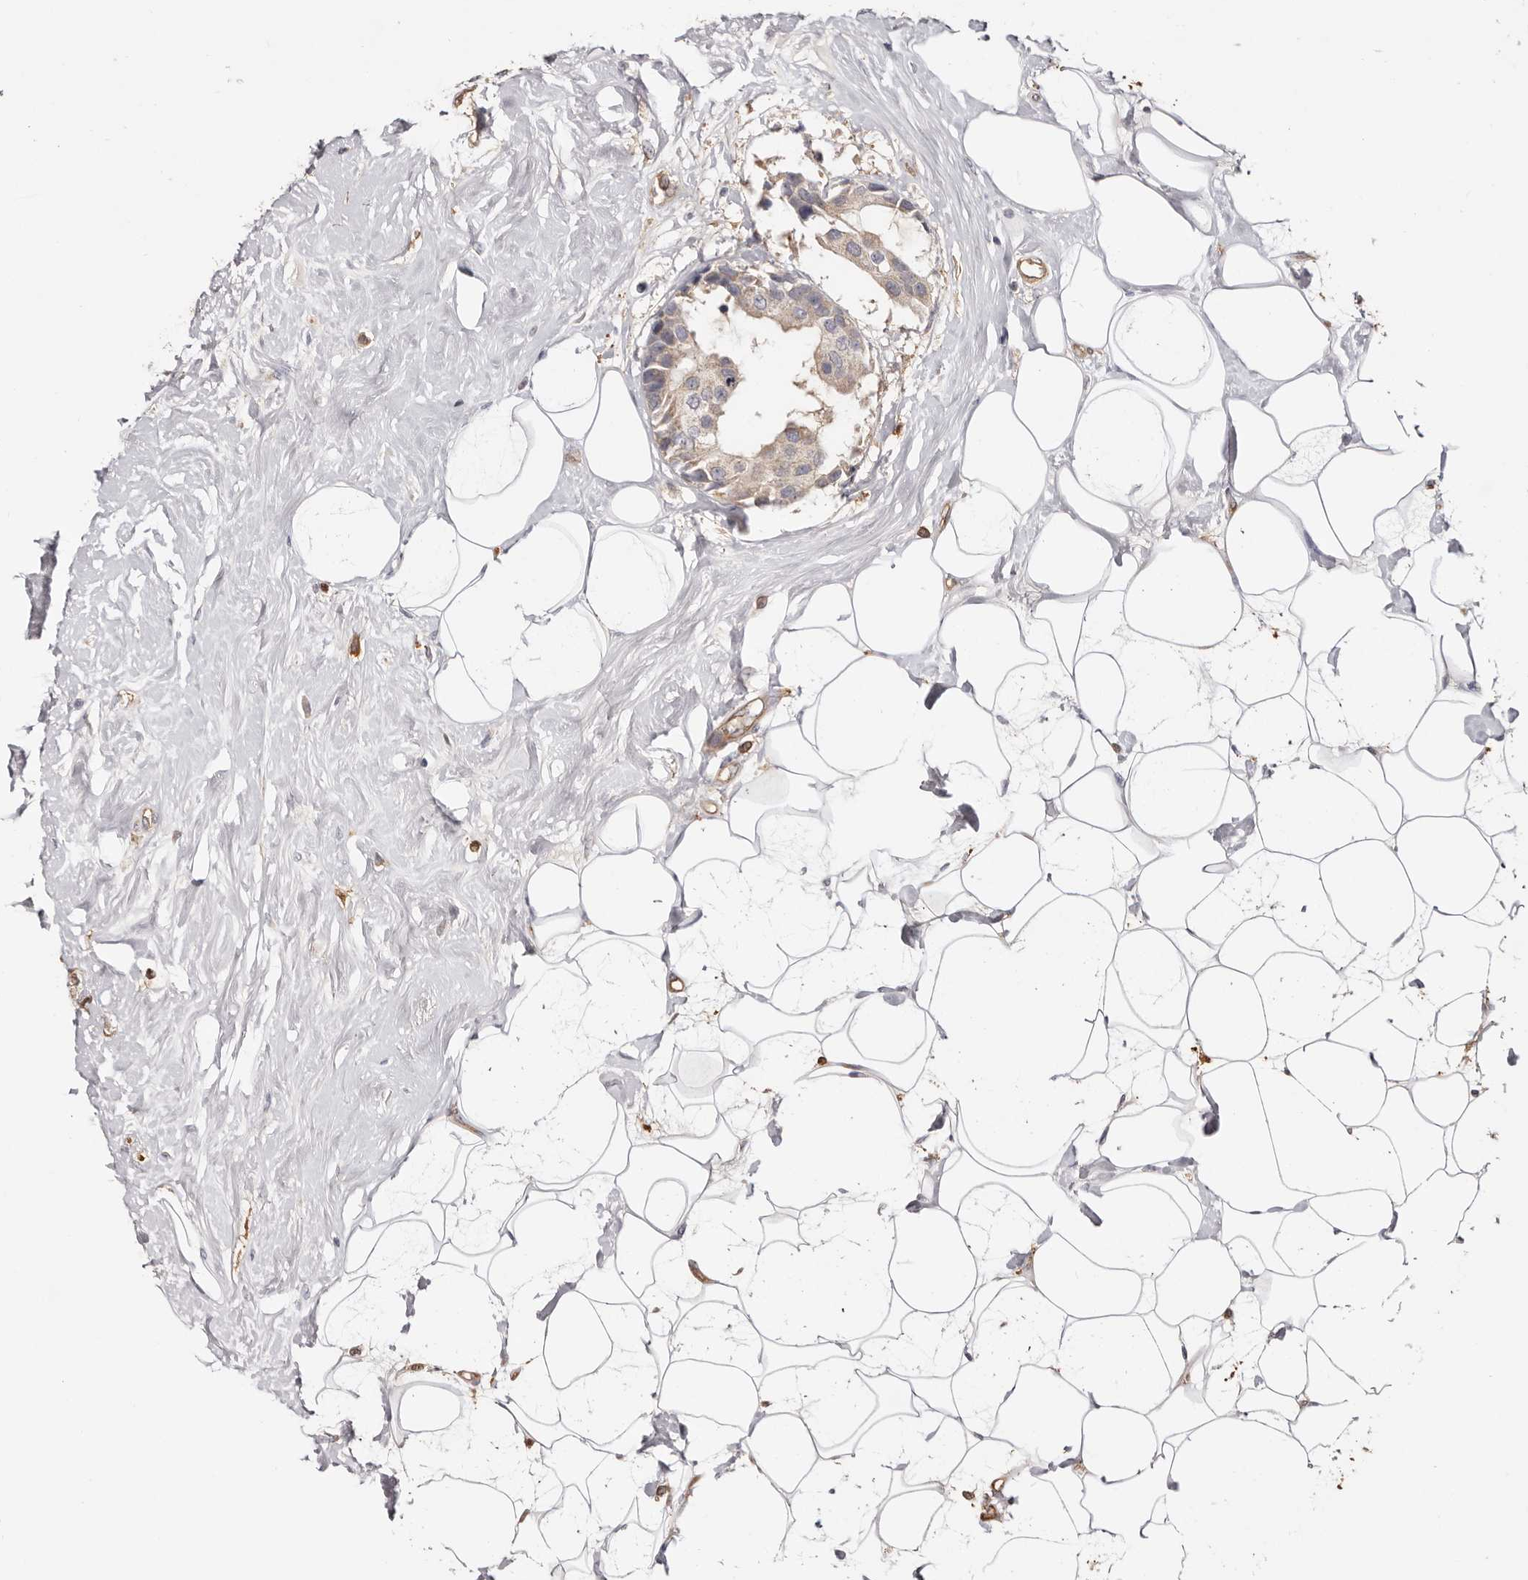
{"staining": {"intensity": "weak", "quantity": "<25%", "location": "cytoplasmic/membranous"}, "tissue": "breast cancer", "cell_type": "Tumor cells", "image_type": "cancer", "snomed": [{"axis": "morphology", "description": "Normal tissue, NOS"}, {"axis": "morphology", "description": "Duct carcinoma"}, {"axis": "topography", "description": "Breast"}], "caption": "The IHC micrograph has no significant staining in tumor cells of breast cancer tissue.", "gene": "LAP3", "patient": {"sex": "female", "age": 39}}